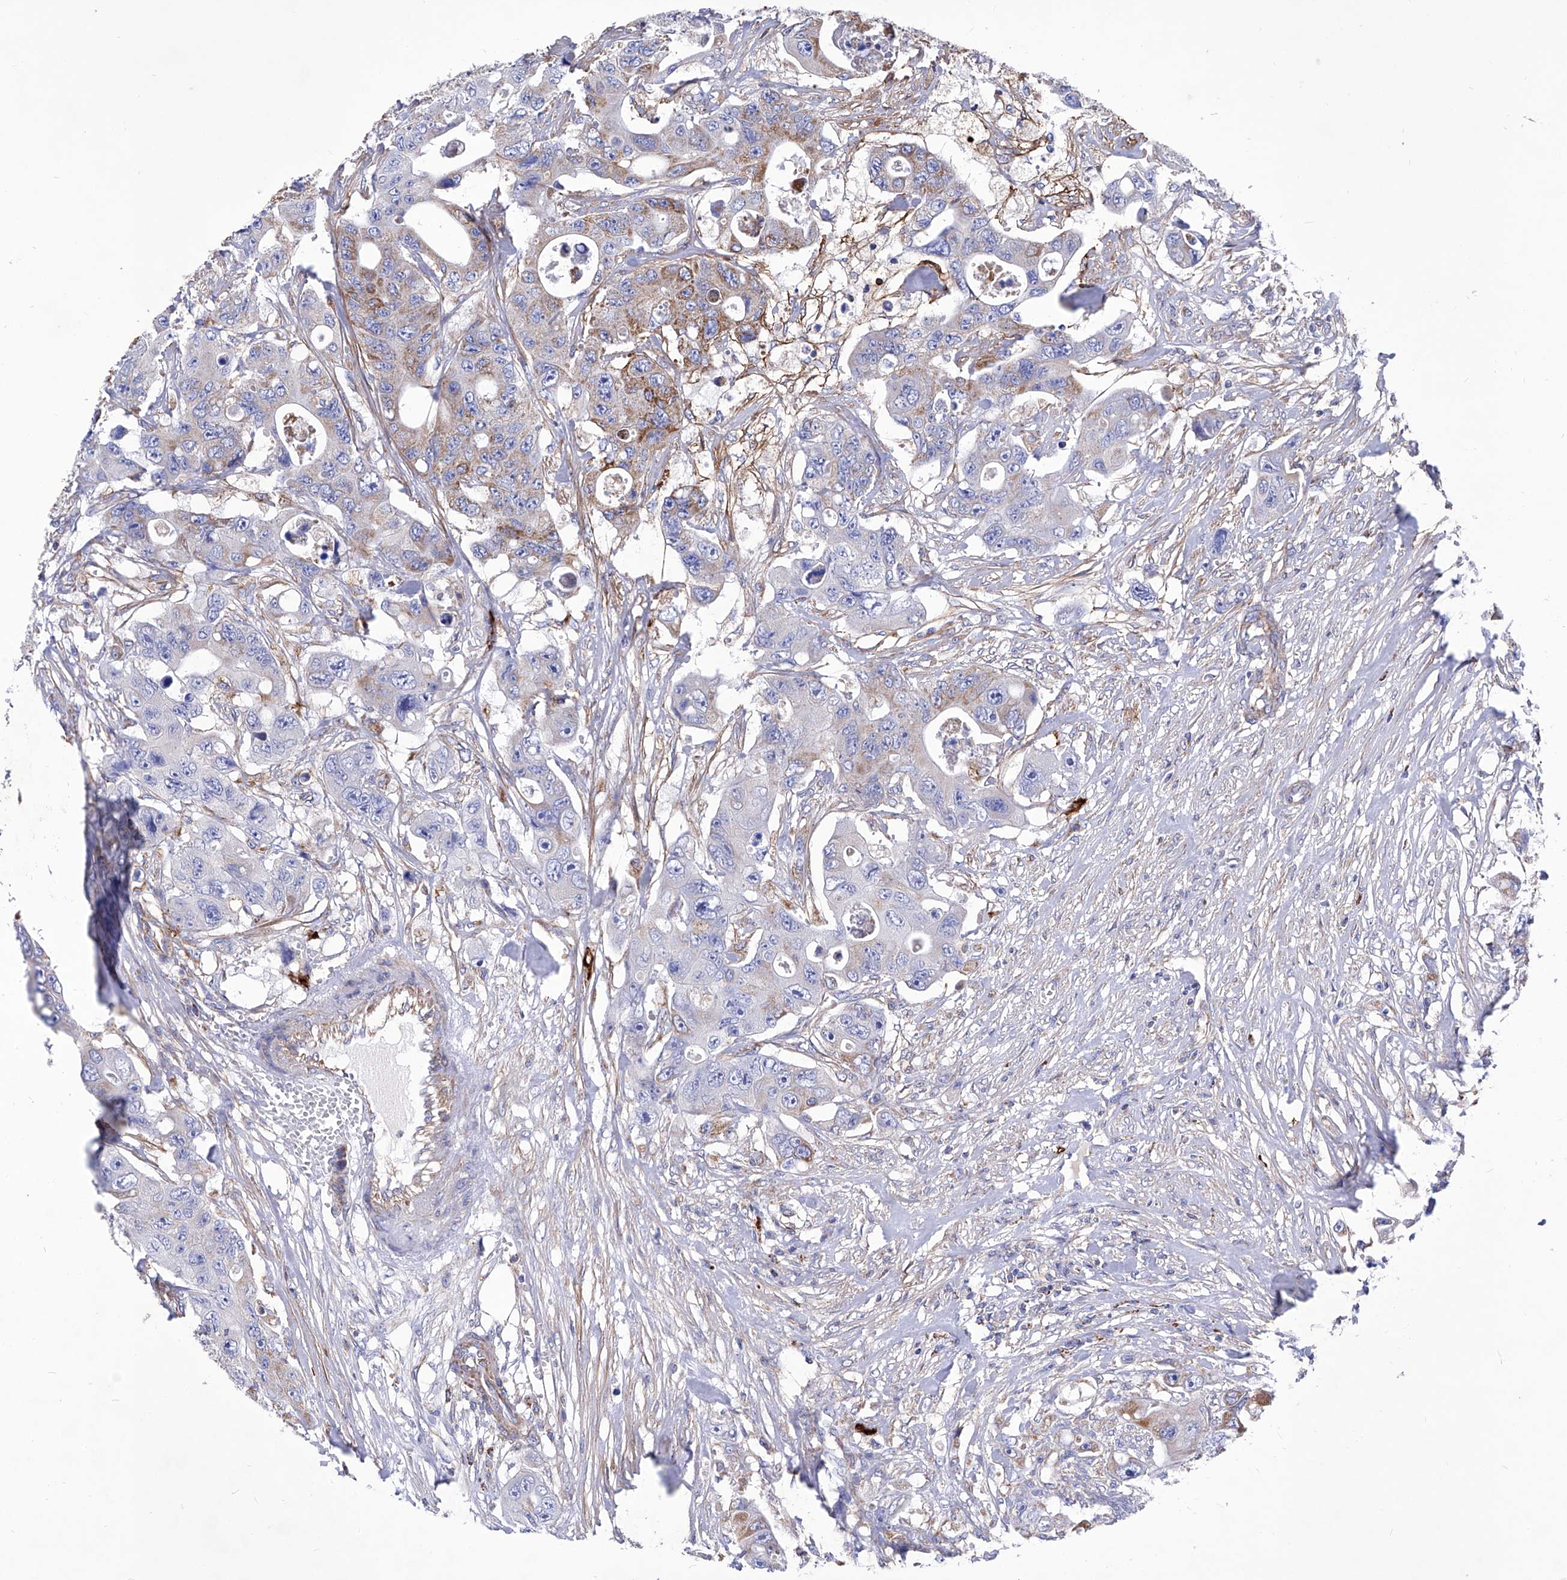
{"staining": {"intensity": "moderate", "quantity": "<25%", "location": "cytoplasmic/membranous"}, "tissue": "colorectal cancer", "cell_type": "Tumor cells", "image_type": "cancer", "snomed": [{"axis": "morphology", "description": "Adenocarcinoma, NOS"}, {"axis": "topography", "description": "Colon"}], "caption": "Human colorectal cancer stained with a protein marker displays moderate staining in tumor cells.", "gene": "HRNR", "patient": {"sex": "female", "age": 46}}